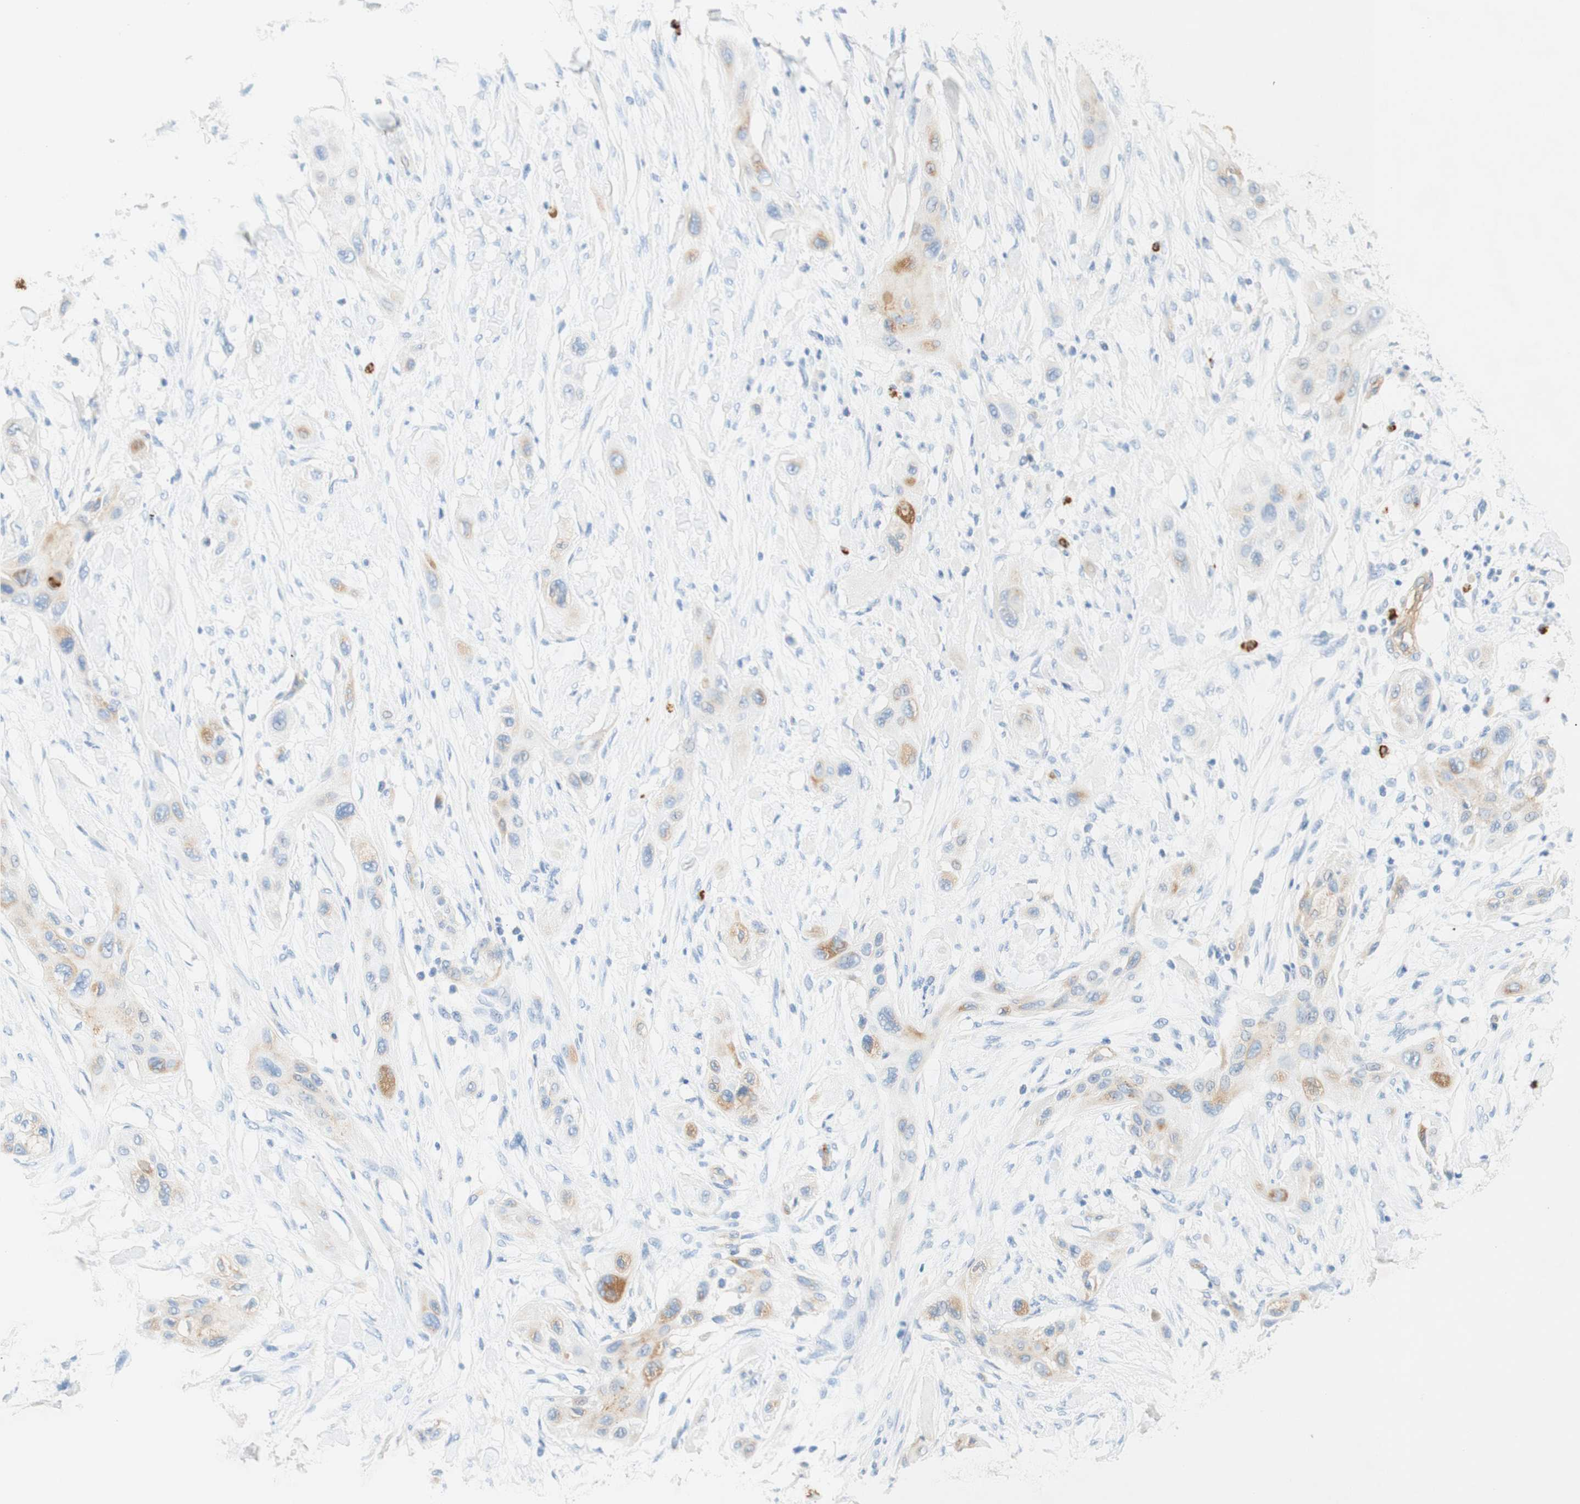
{"staining": {"intensity": "weak", "quantity": "<25%", "location": "cytoplasmic/membranous"}, "tissue": "lung cancer", "cell_type": "Tumor cells", "image_type": "cancer", "snomed": [{"axis": "morphology", "description": "Squamous cell carcinoma, NOS"}, {"axis": "topography", "description": "Lung"}], "caption": "Human lung squamous cell carcinoma stained for a protein using immunohistochemistry displays no positivity in tumor cells.", "gene": "STOM", "patient": {"sex": "female", "age": 47}}